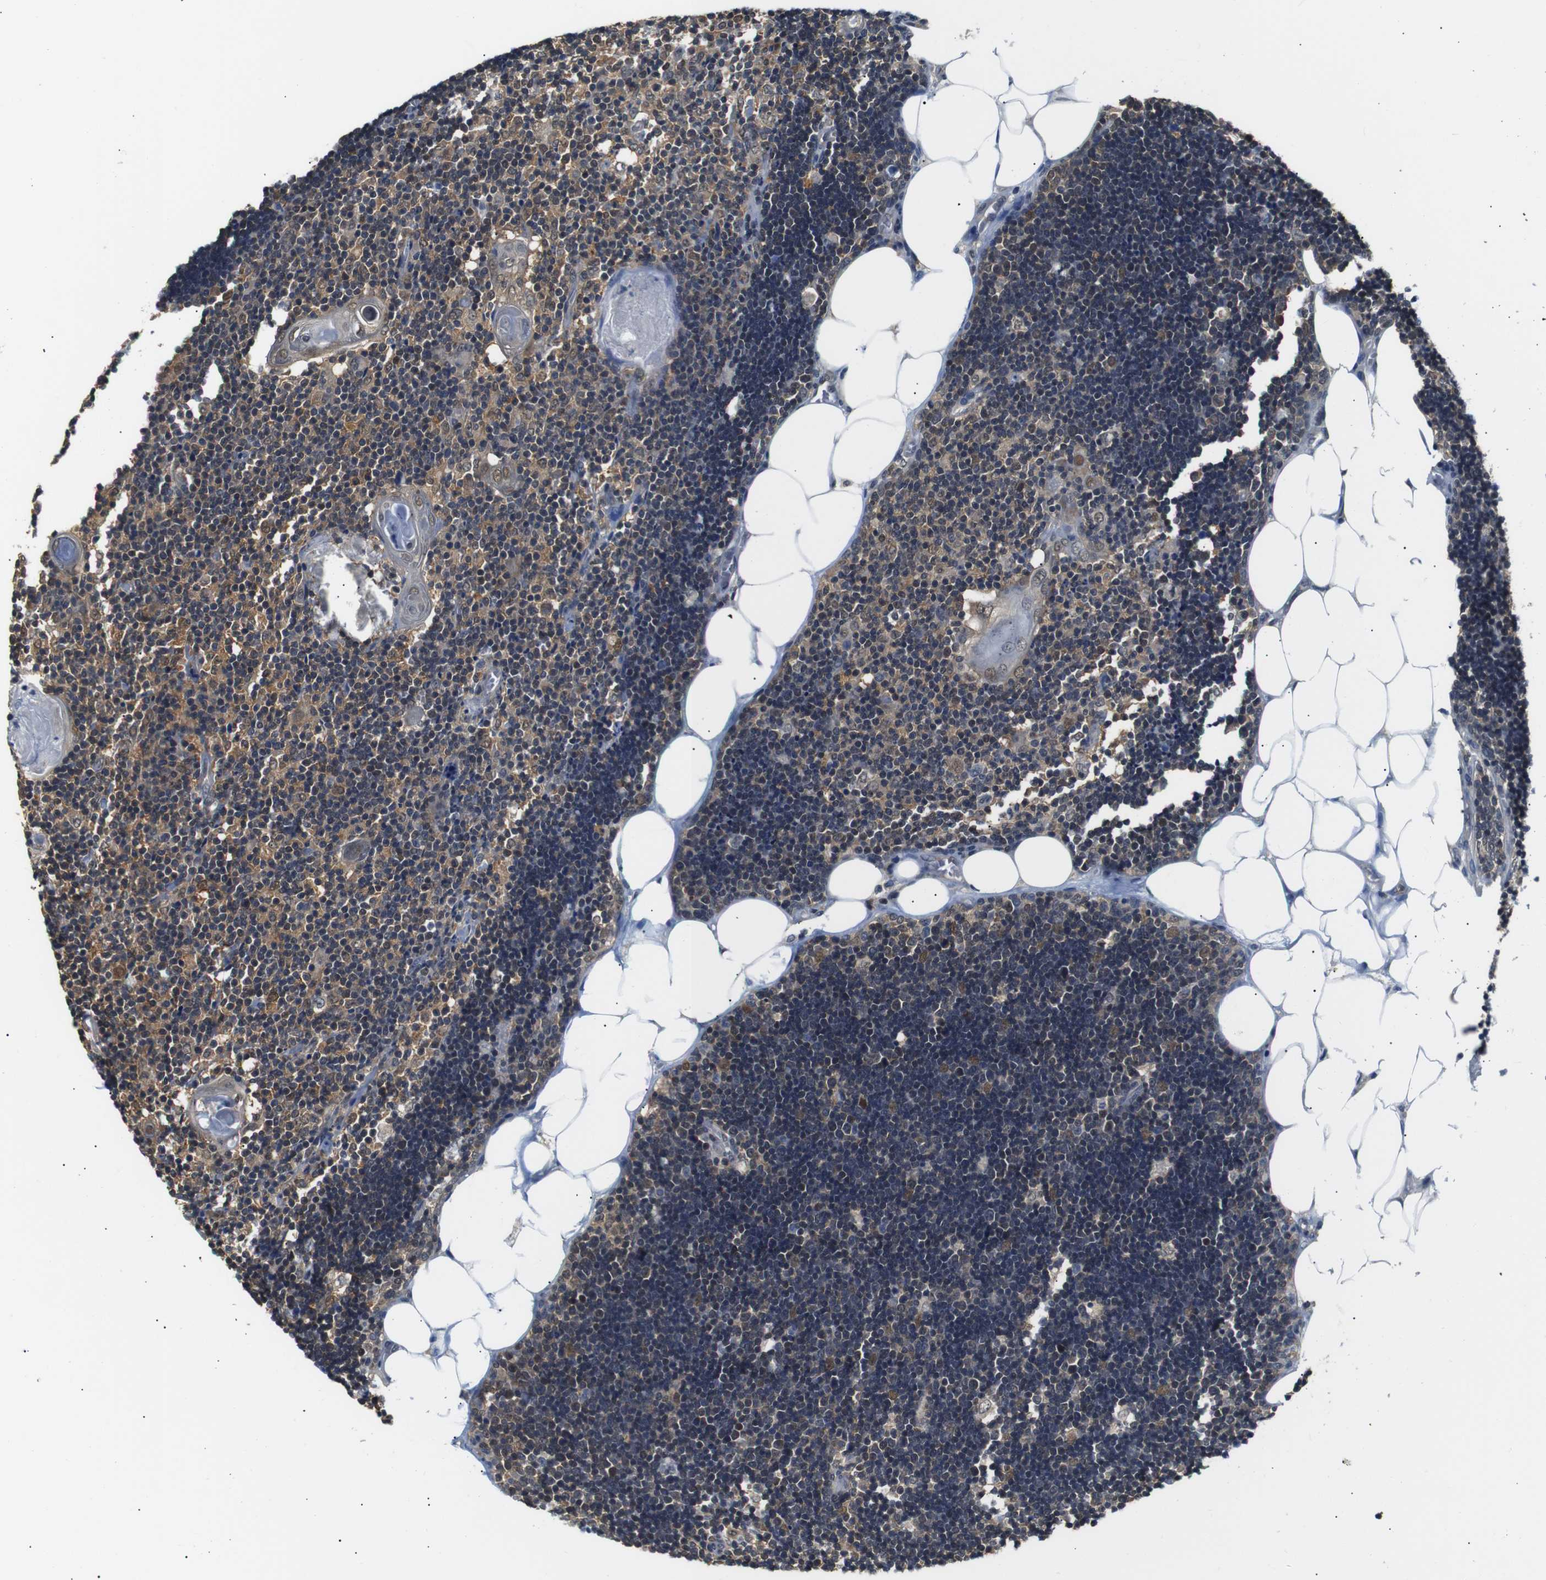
{"staining": {"intensity": "moderate", "quantity": ">75%", "location": "cytoplasmic/membranous"}, "tissue": "lymph node", "cell_type": "Germinal center cells", "image_type": "normal", "snomed": [{"axis": "morphology", "description": "Normal tissue, NOS"}, {"axis": "topography", "description": "Lymph node"}], "caption": "A medium amount of moderate cytoplasmic/membranous positivity is appreciated in approximately >75% of germinal center cells in benign lymph node.", "gene": "UBXN1", "patient": {"sex": "male", "age": 33}}